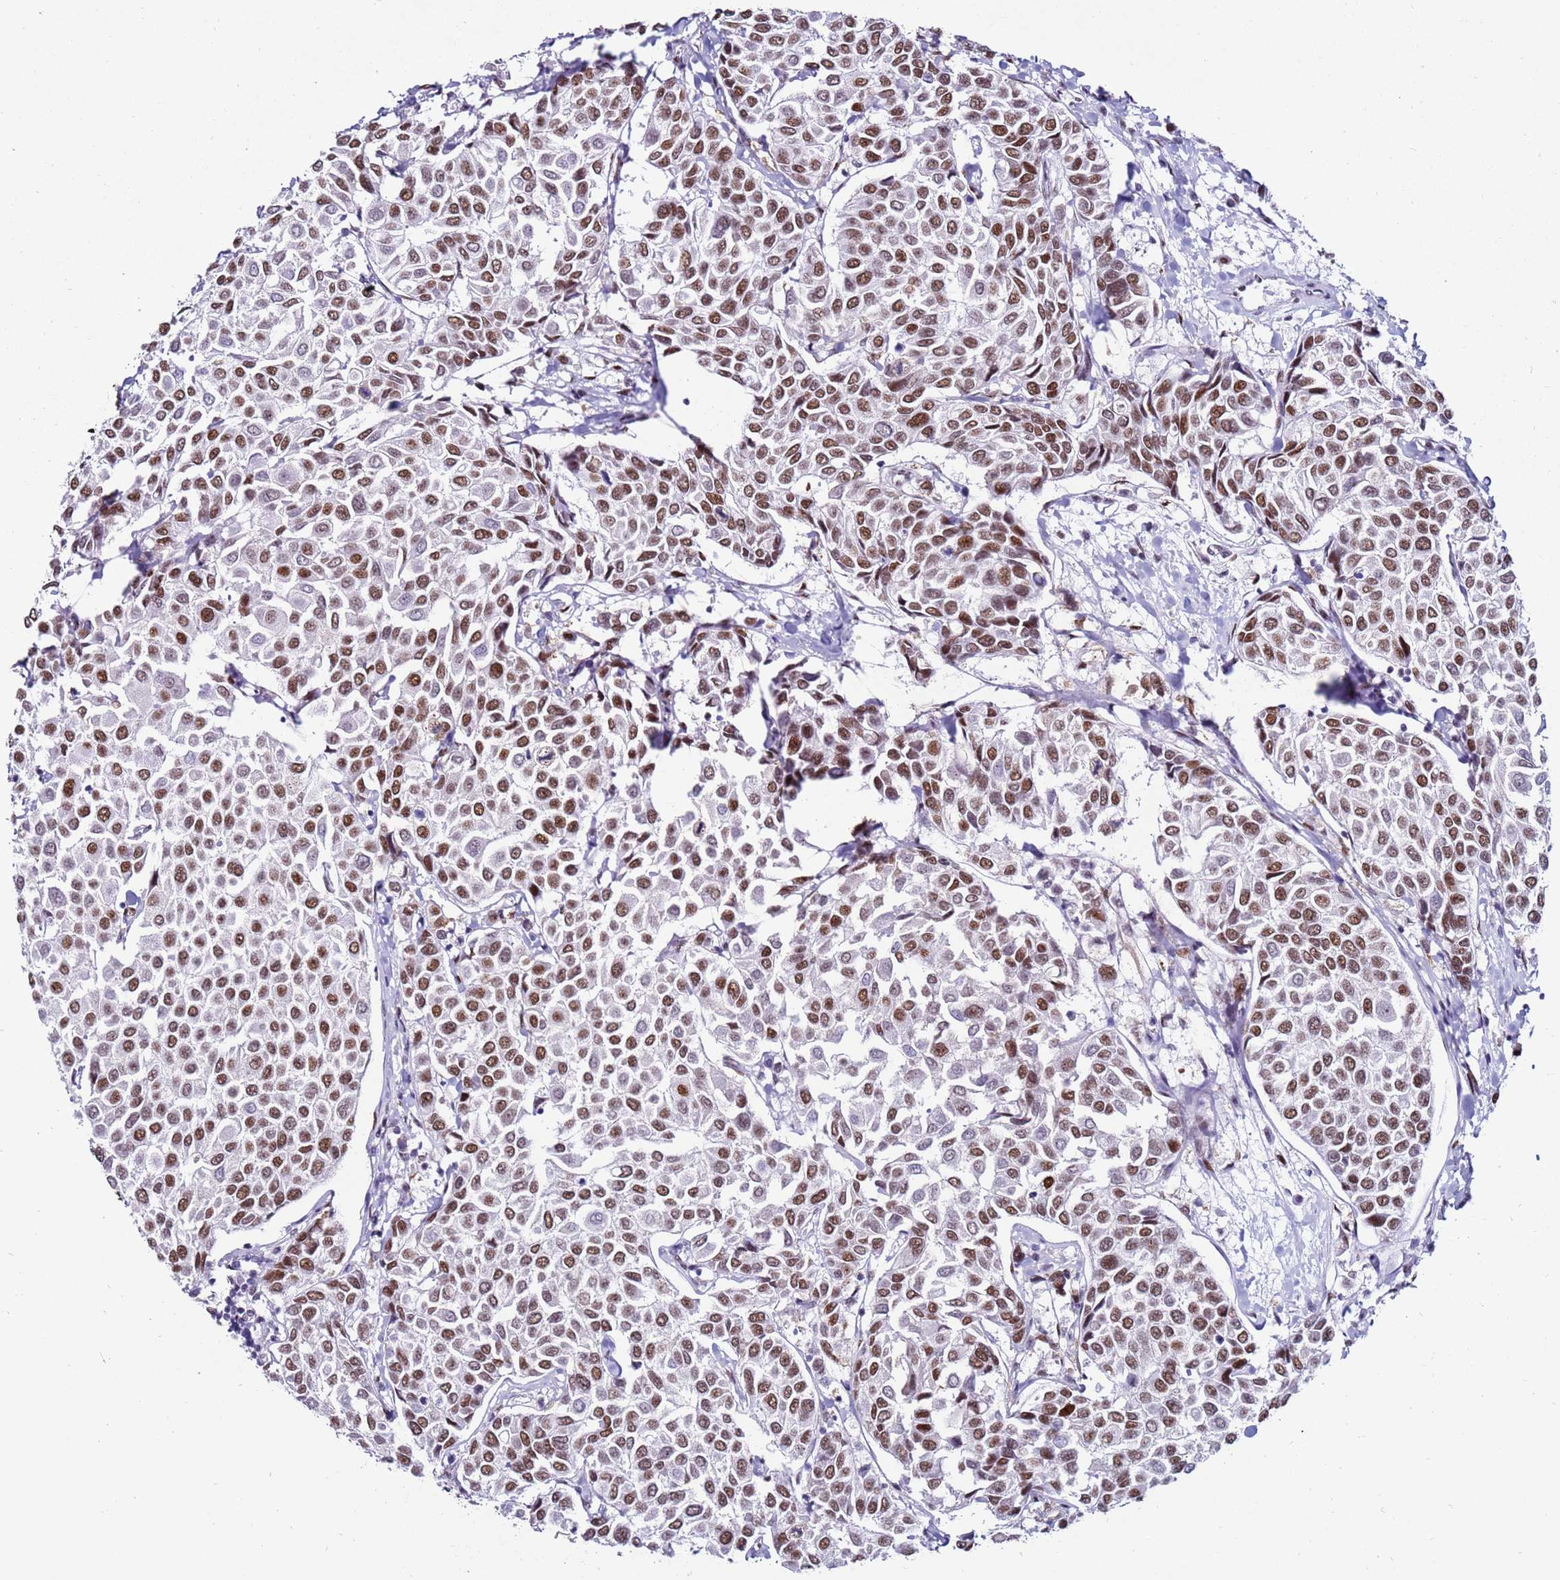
{"staining": {"intensity": "moderate", "quantity": ">75%", "location": "nuclear"}, "tissue": "breast cancer", "cell_type": "Tumor cells", "image_type": "cancer", "snomed": [{"axis": "morphology", "description": "Duct carcinoma"}, {"axis": "topography", "description": "Breast"}], "caption": "Protein expression analysis of breast intraductal carcinoma reveals moderate nuclear positivity in approximately >75% of tumor cells.", "gene": "KPNA4", "patient": {"sex": "female", "age": 55}}